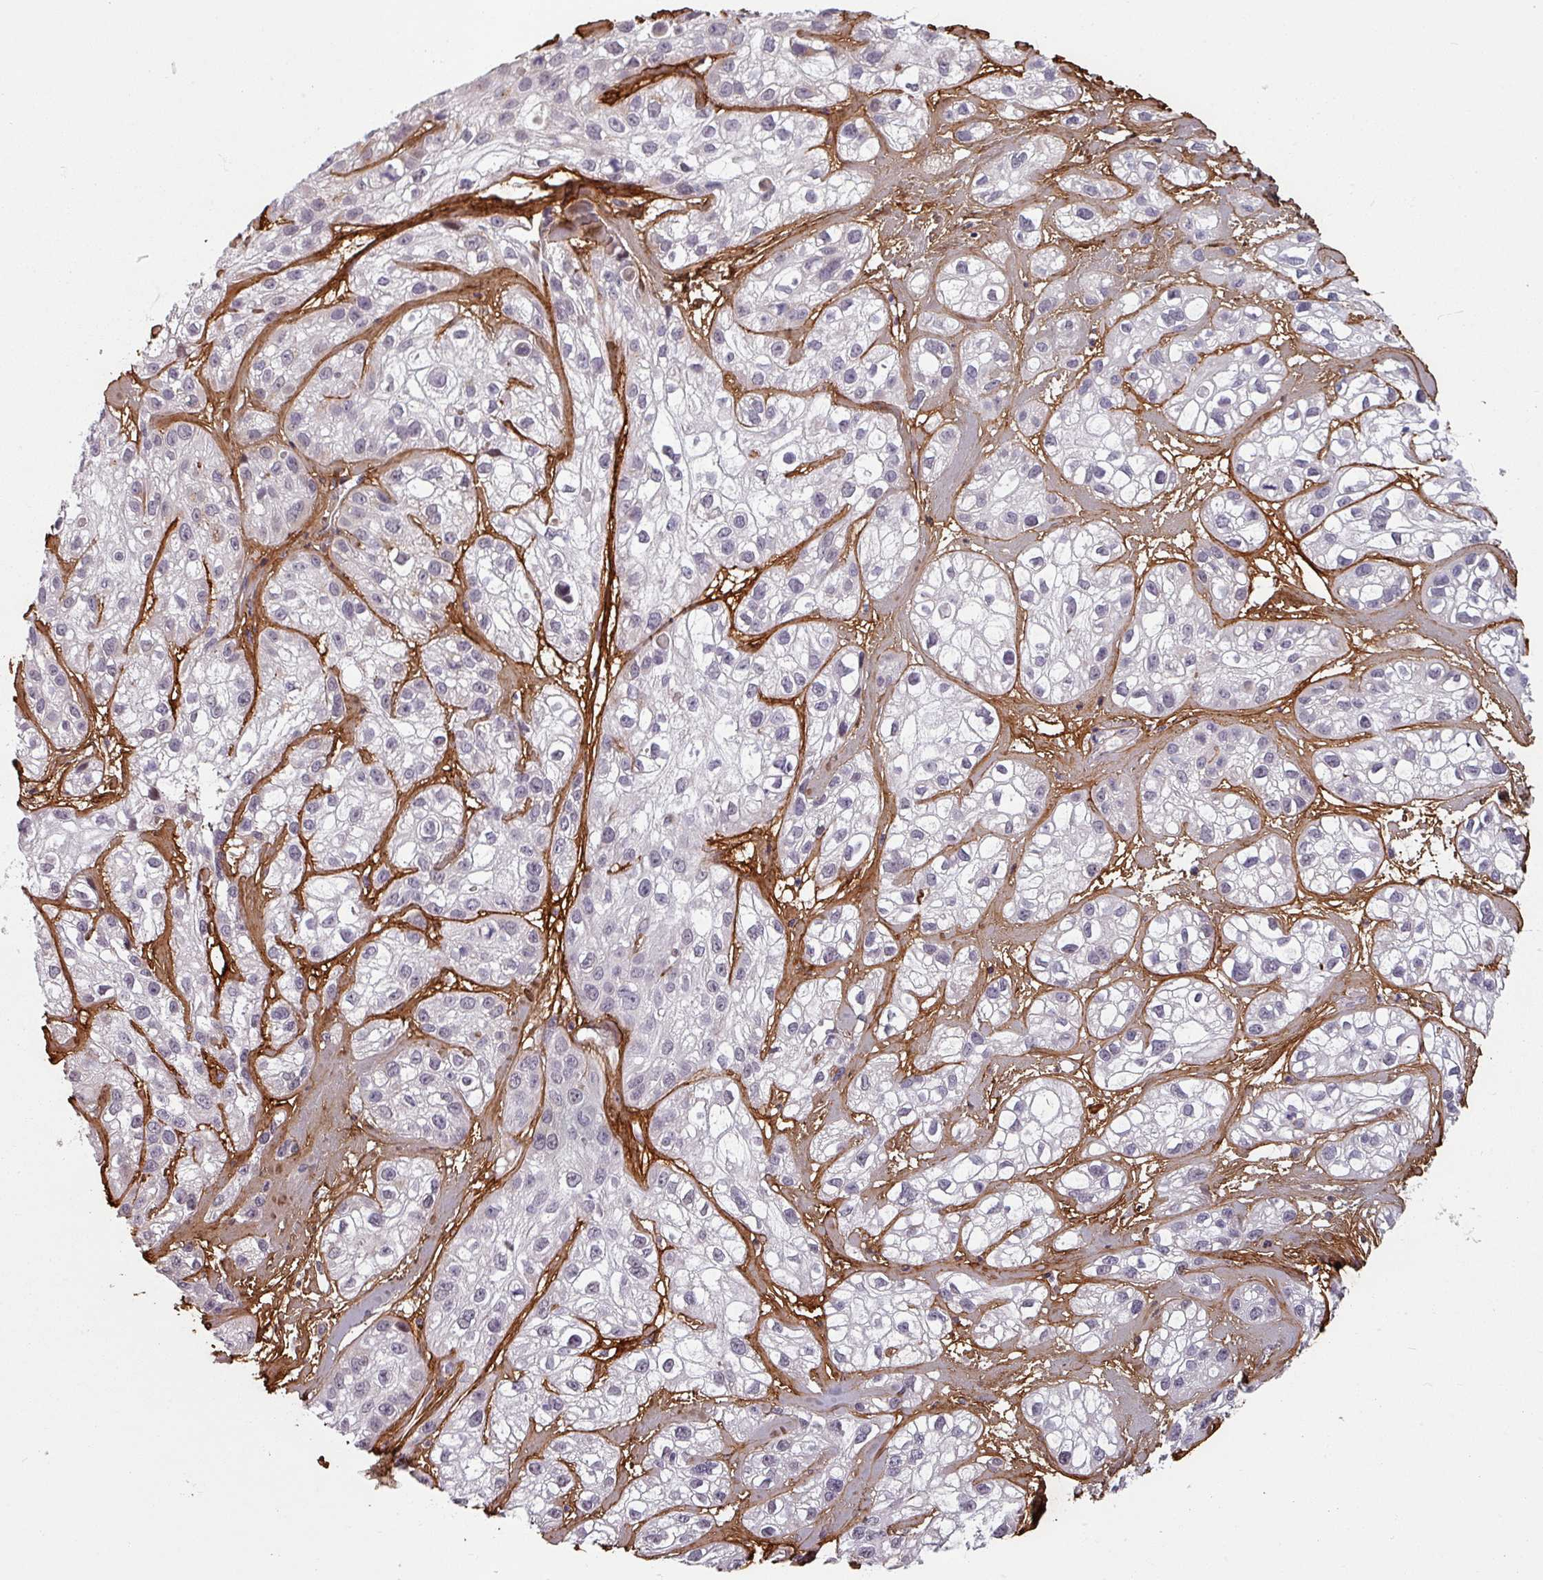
{"staining": {"intensity": "negative", "quantity": "none", "location": "none"}, "tissue": "skin cancer", "cell_type": "Tumor cells", "image_type": "cancer", "snomed": [{"axis": "morphology", "description": "Squamous cell carcinoma, NOS"}, {"axis": "topography", "description": "Skin"}], "caption": "A photomicrograph of human skin squamous cell carcinoma is negative for staining in tumor cells.", "gene": "CYB5RL", "patient": {"sex": "male", "age": 82}}